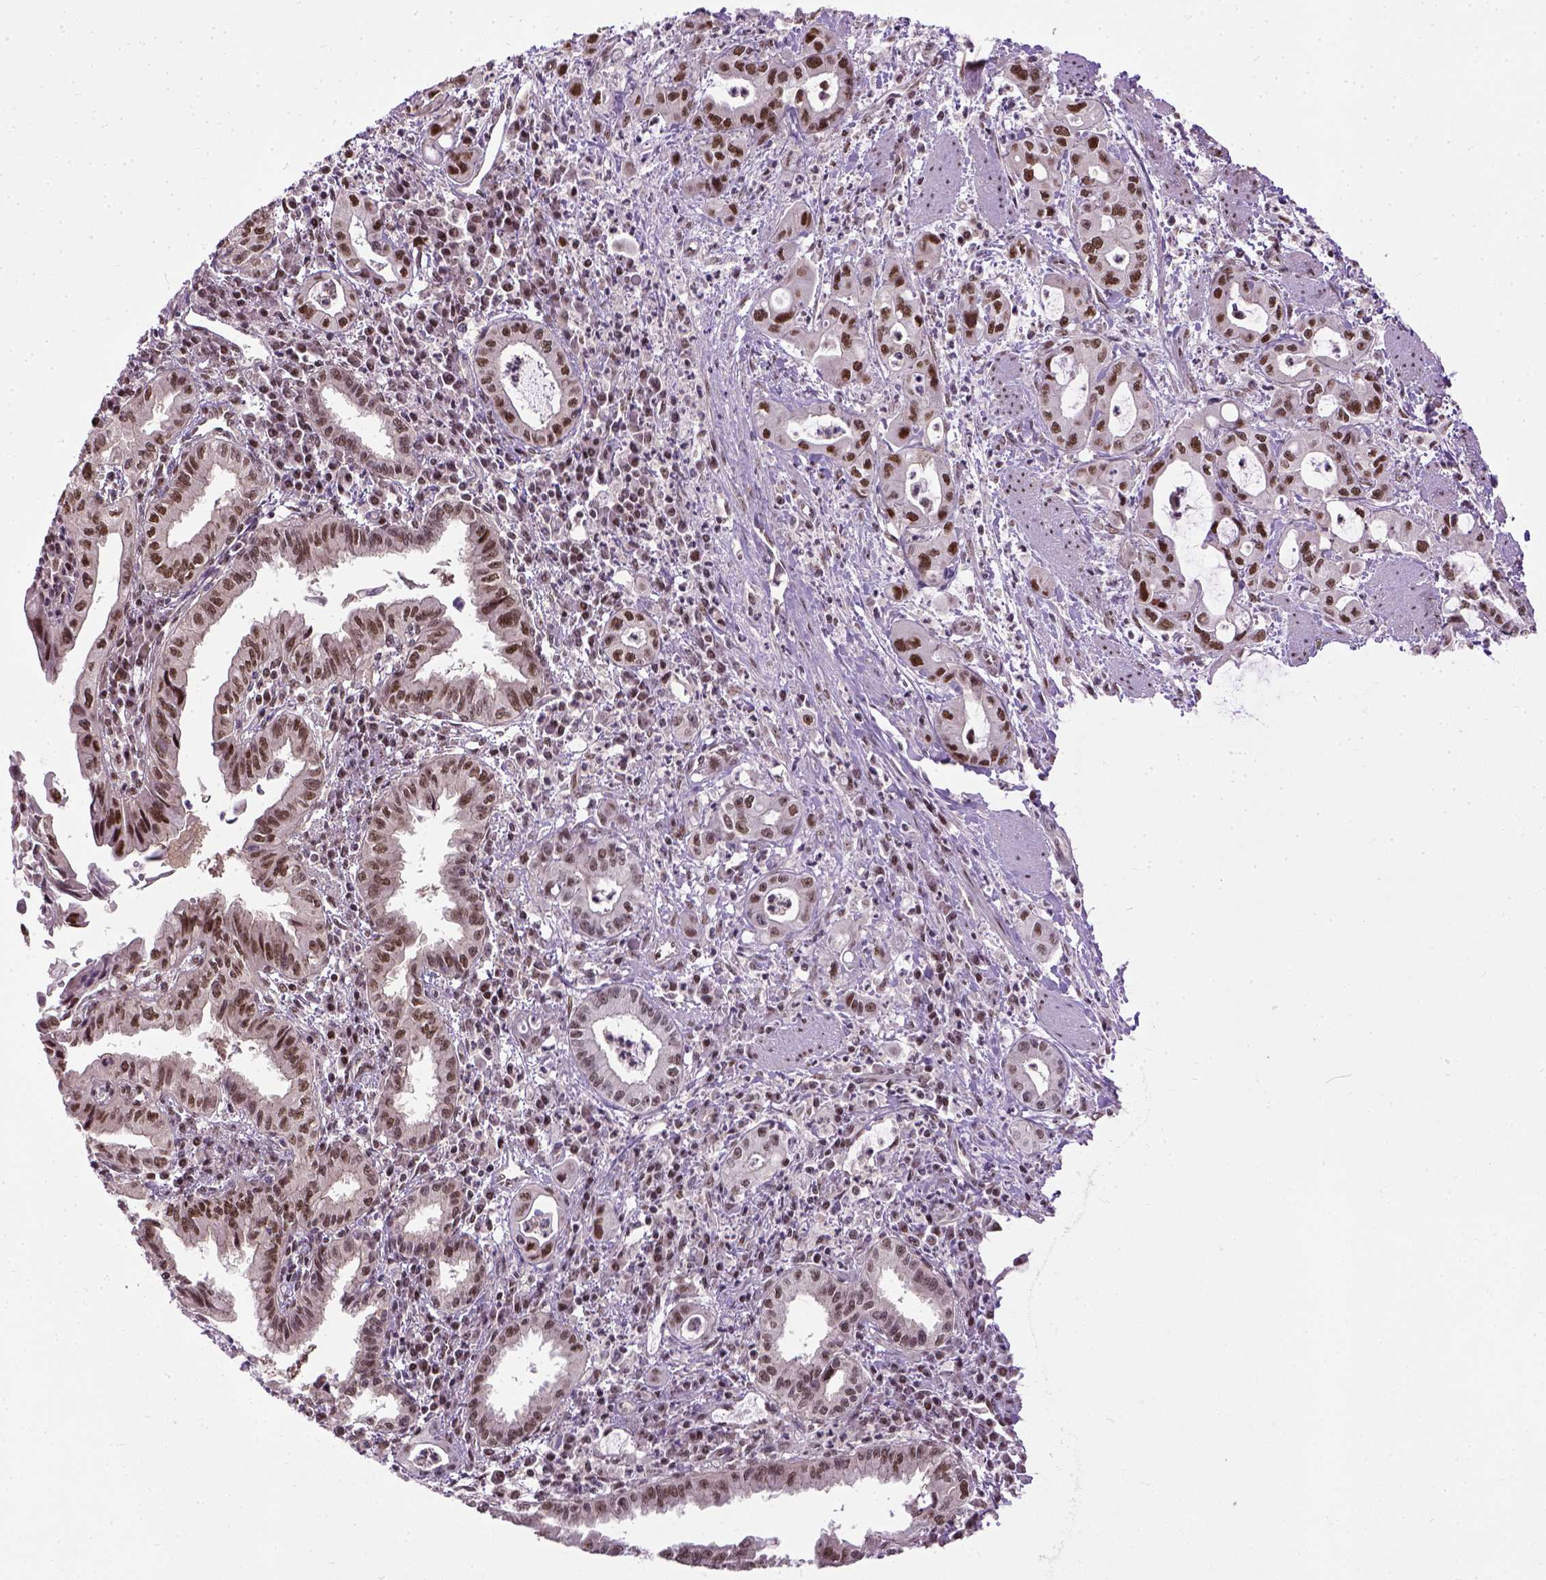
{"staining": {"intensity": "strong", "quantity": ">75%", "location": "nuclear"}, "tissue": "pancreatic cancer", "cell_type": "Tumor cells", "image_type": "cancer", "snomed": [{"axis": "morphology", "description": "Adenocarcinoma, NOS"}, {"axis": "topography", "description": "Pancreas"}], "caption": "Immunohistochemistry of adenocarcinoma (pancreatic) displays high levels of strong nuclear staining in about >75% of tumor cells. The protein is shown in brown color, while the nuclei are stained blue.", "gene": "UBA3", "patient": {"sex": "male", "age": 72}}